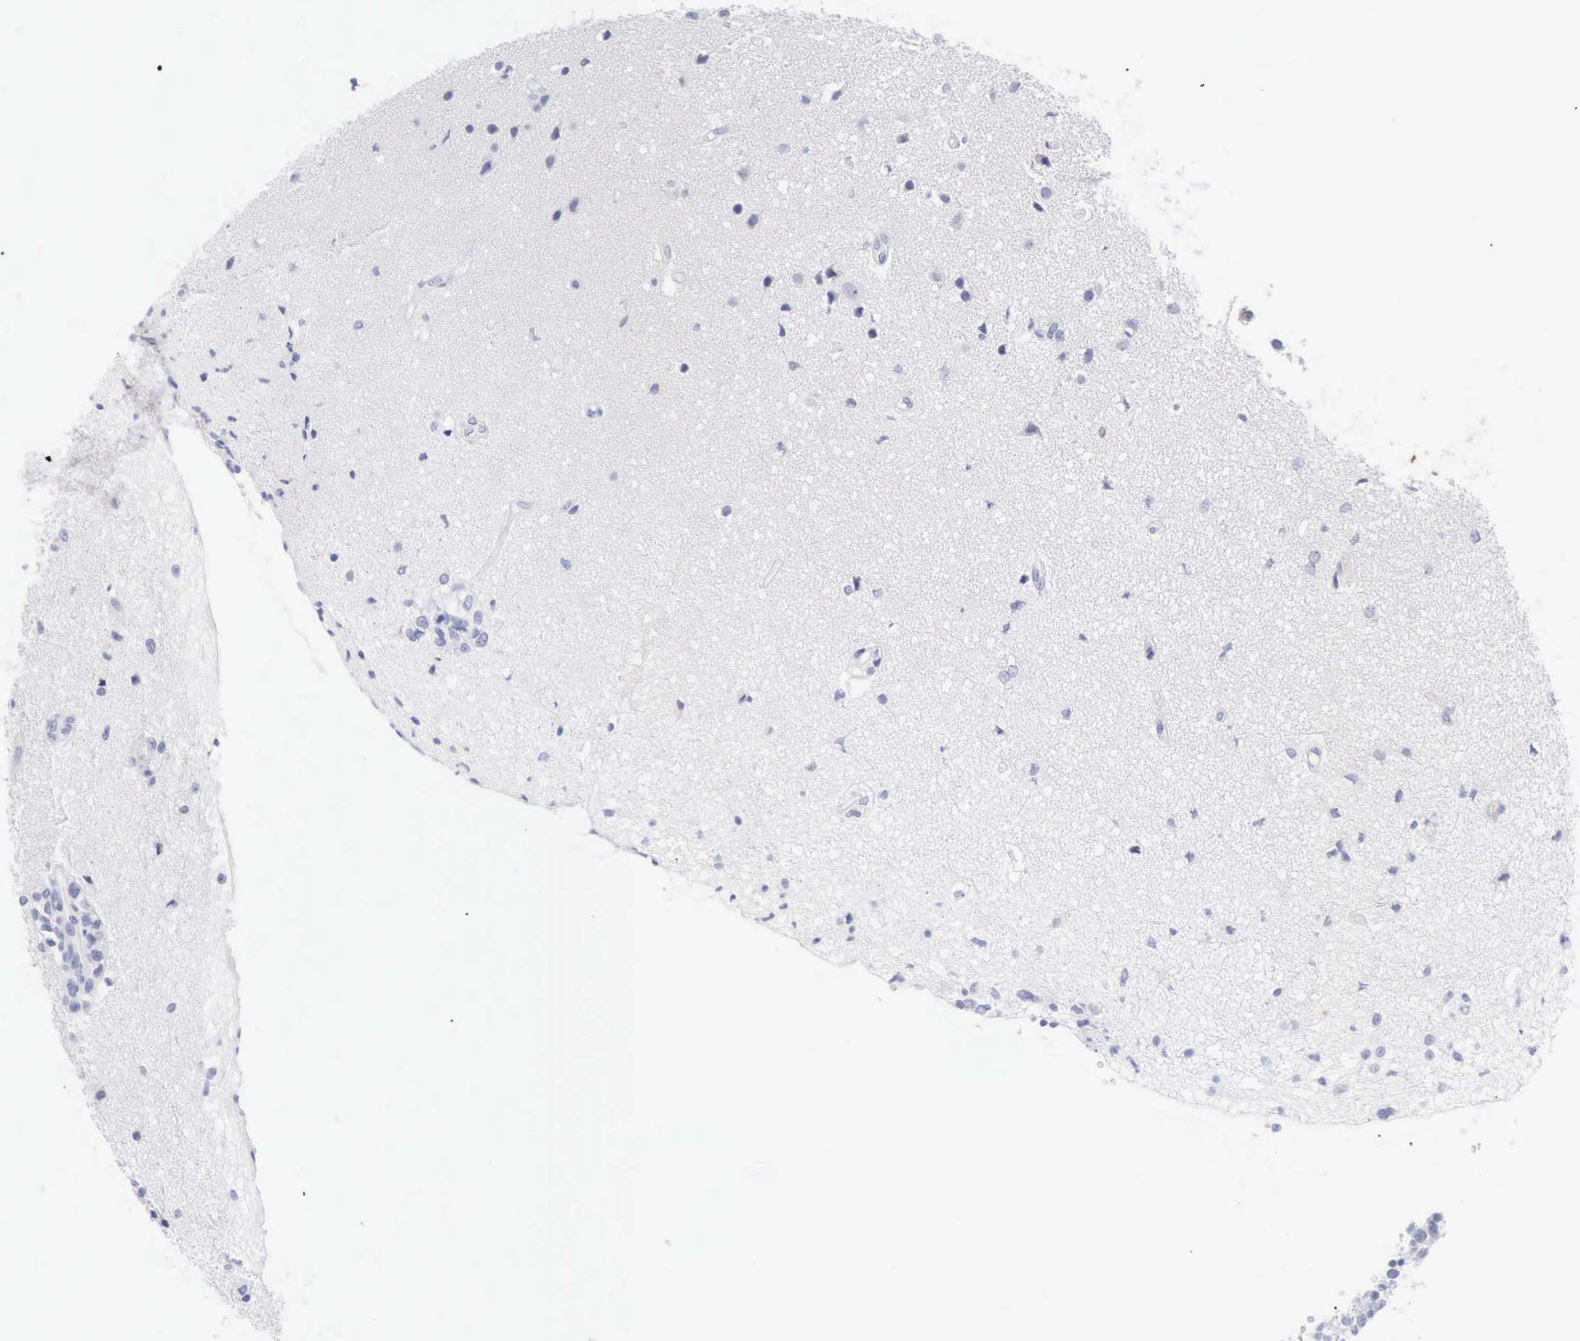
{"staining": {"intensity": "negative", "quantity": "none", "location": "none"}, "tissue": "glioma", "cell_type": "Tumor cells", "image_type": "cancer", "snomed": [{"axis": "morphology", "description": "Glioma, malignant, High grade"}, {"axis": "topography", "description": "Brain"}], "caption": "This micrograph is of malignant glioma (high-grade) stained with immunohistochemistry (IHC) to label a protein in brown with the nuclei are counter-stained blue. There is no expression in tumor cells.", "gene": "KRT10", "patient": {"sex": "male", "age": 66}}